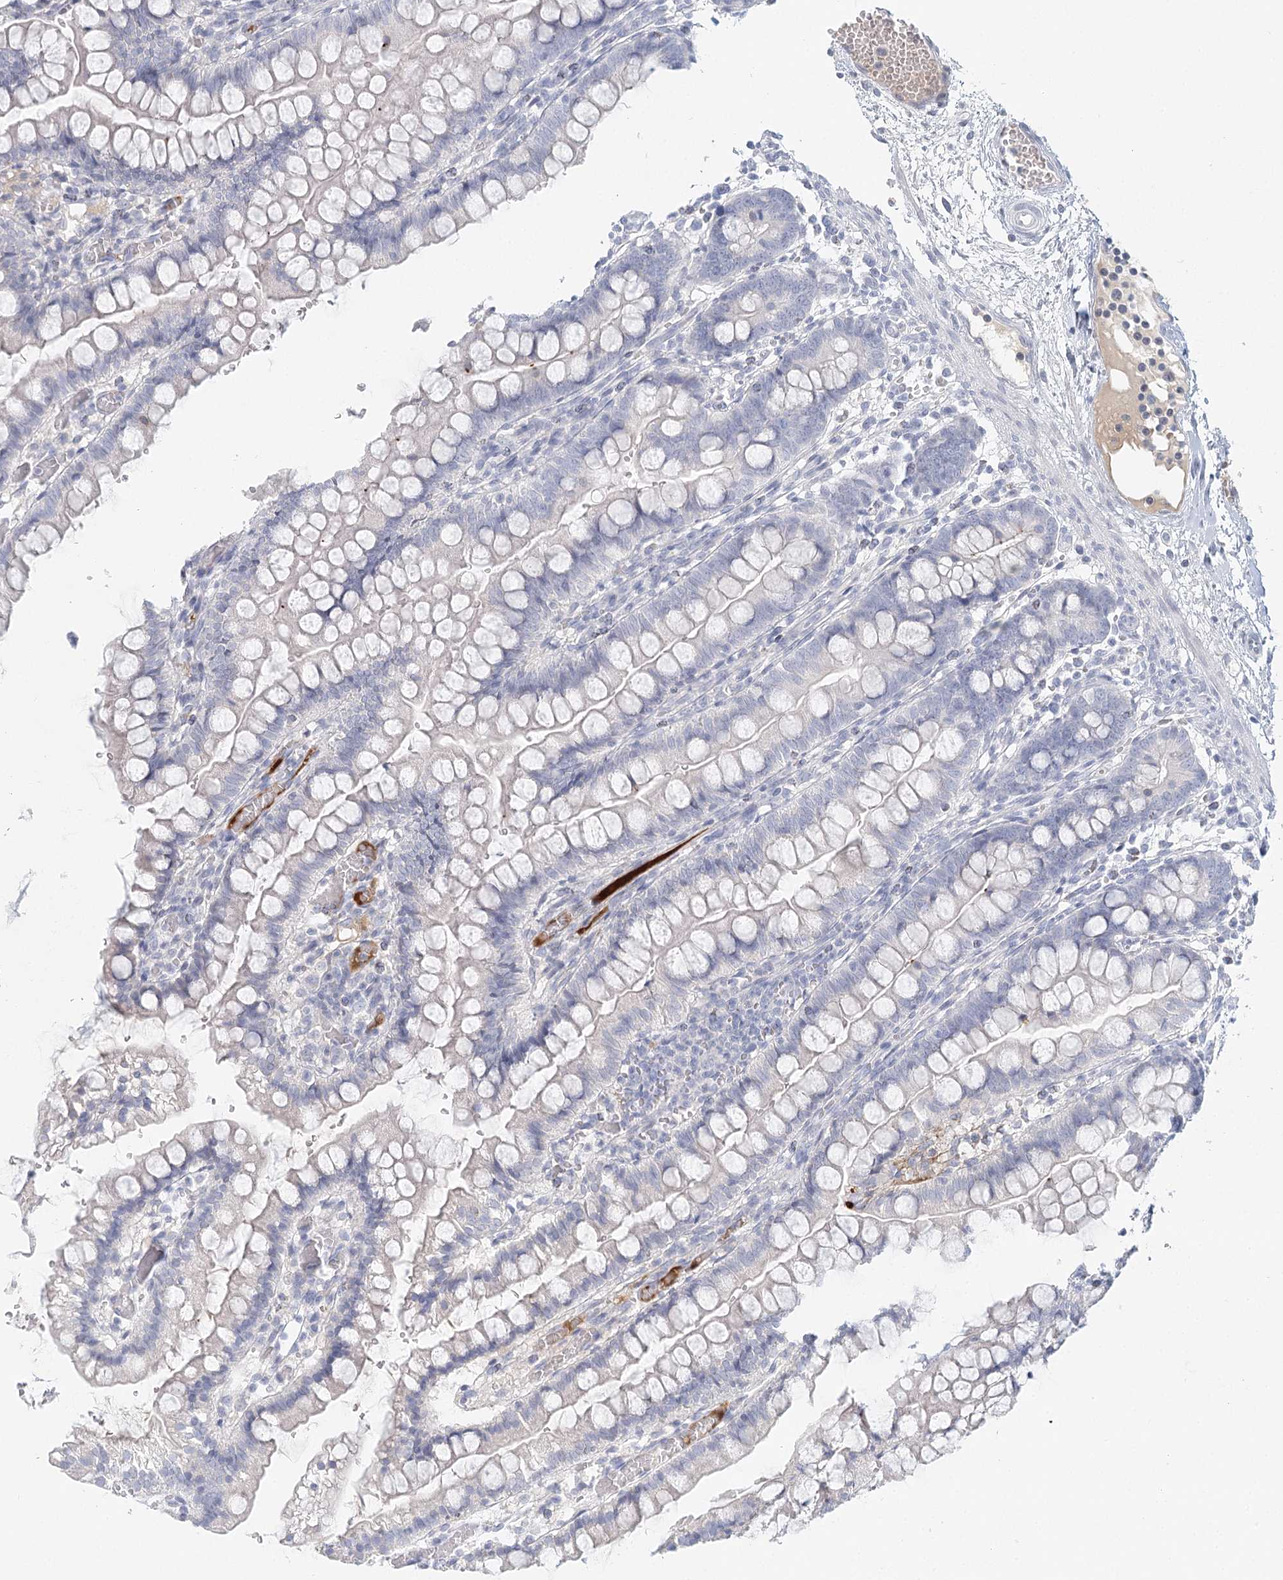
{"staining": {"intensity": "negative", "quantity": "none", "location": "none"}, "tissue": "small intestine", "cell_type": "Glandular cells", "image_type": "normal", "snomed": [{"axis": "morphology", "description": "Normal tissue, NOS"}, {"axis": "morphology", "description": "Developmental malformation"}, {"axis": "topography", "description": "Small intestine"}], "caption": "IHC image of benign small intestine: human small intestine stained with DAB exhibits no significant protein staining in glandular cells. The staining is performed using DAB (3,3'-diaminobenzidine) brown chromogen with nuclei counter-stained in using hematoxylin.", "gene": "DMGDH", "patient": {"sex": "male"}}